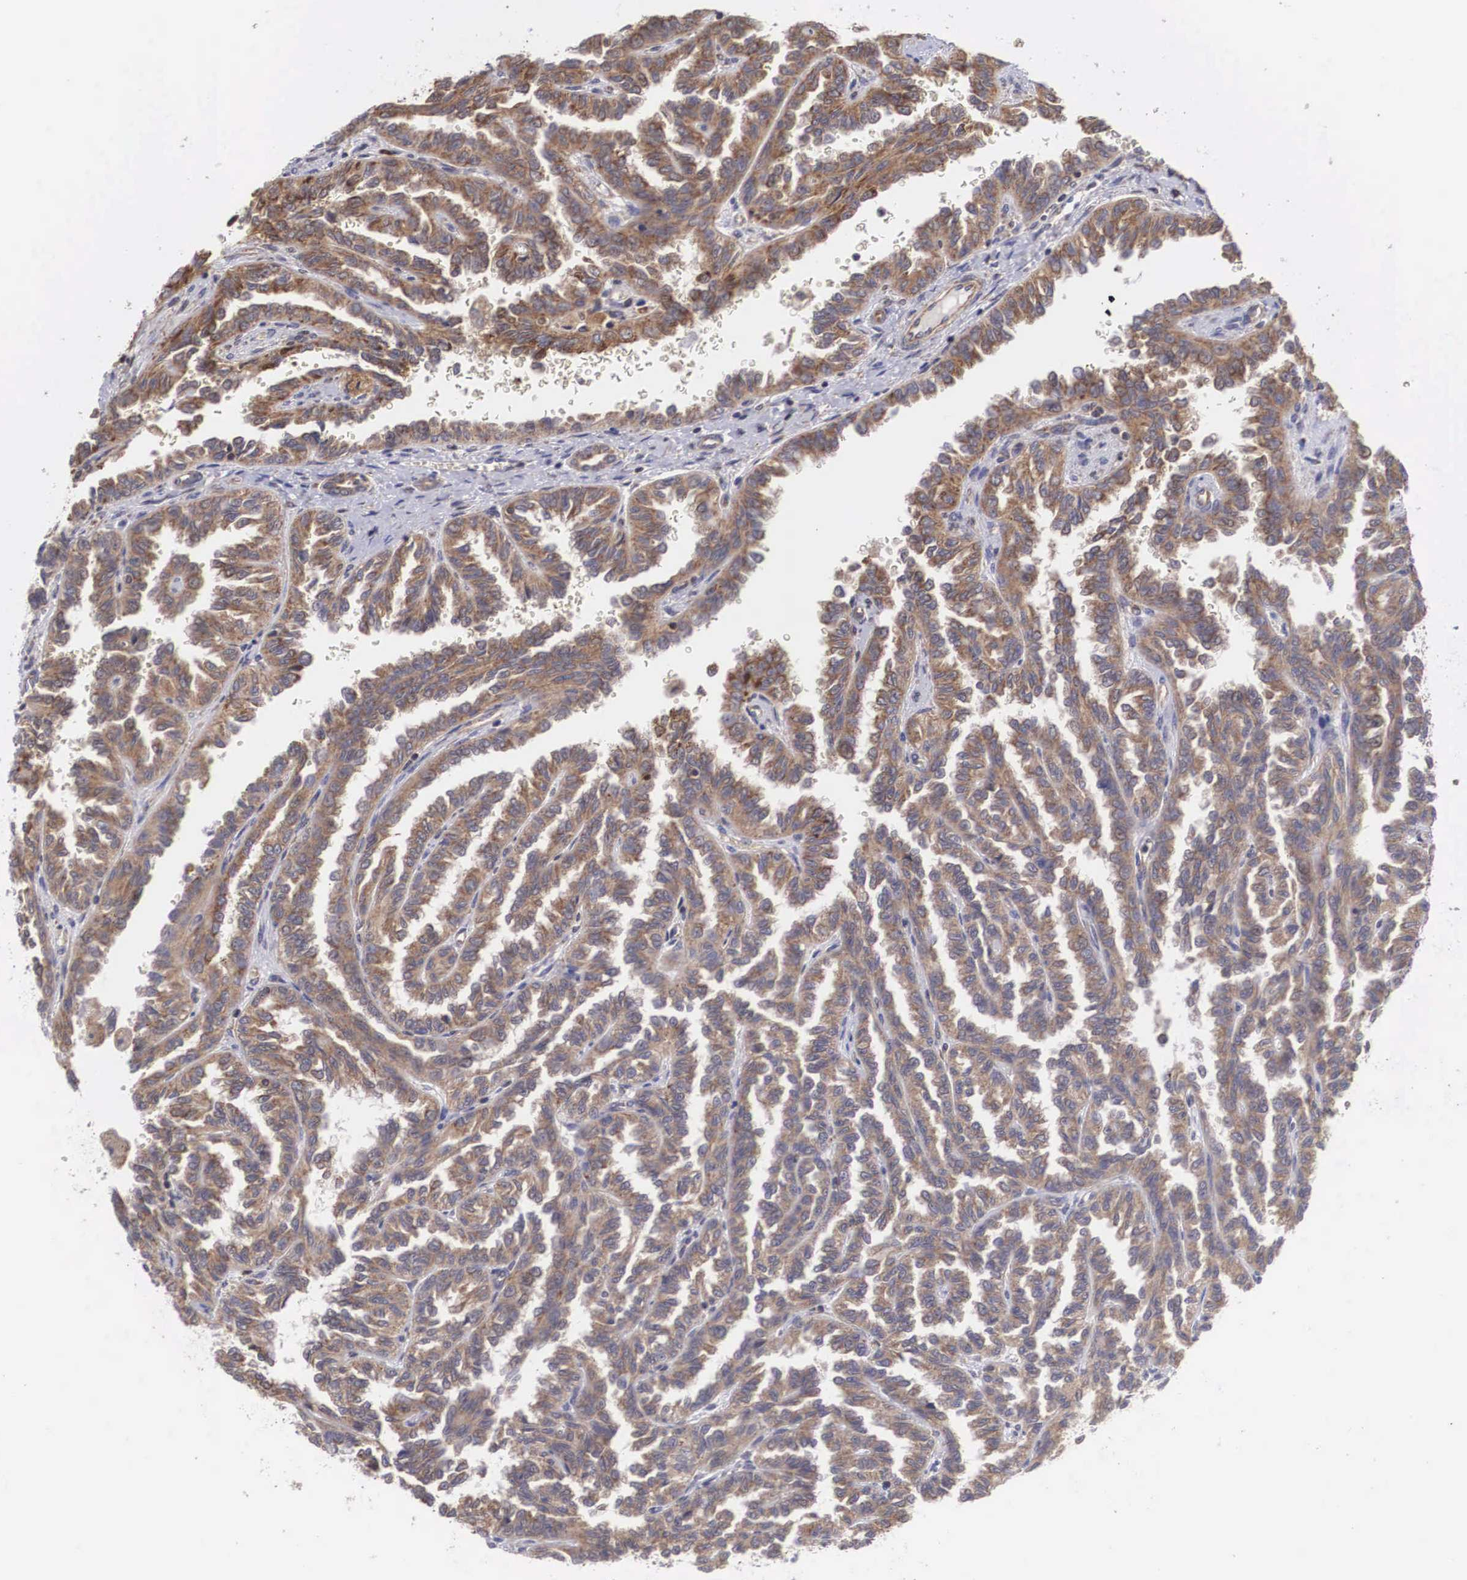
{"staining": {"intensity": "moderate", "quantity": ">75%", "location": "cytoplasmic/membranous"}, "tissue": "renal cancer", "cell_type": "Tumor cells", "image_type": "cancer", "snomed": [{"axis": "morphology", "description": "Inflammation, NOS"}, {"axis": "morphology", "description": "Adenocarcinoma, NOS"}, {"axis": "topography", "description": "Kidney"}], "caption": "DAB (3,3'-diaminobenzidine) immunohistochemical staining of renal cancer shows moderate cytoplasmic/membranous protein staining in approximately >75% of tumor cells.", "gene": "DHRS1", "patient": {"sex": "male", "age": 68}}